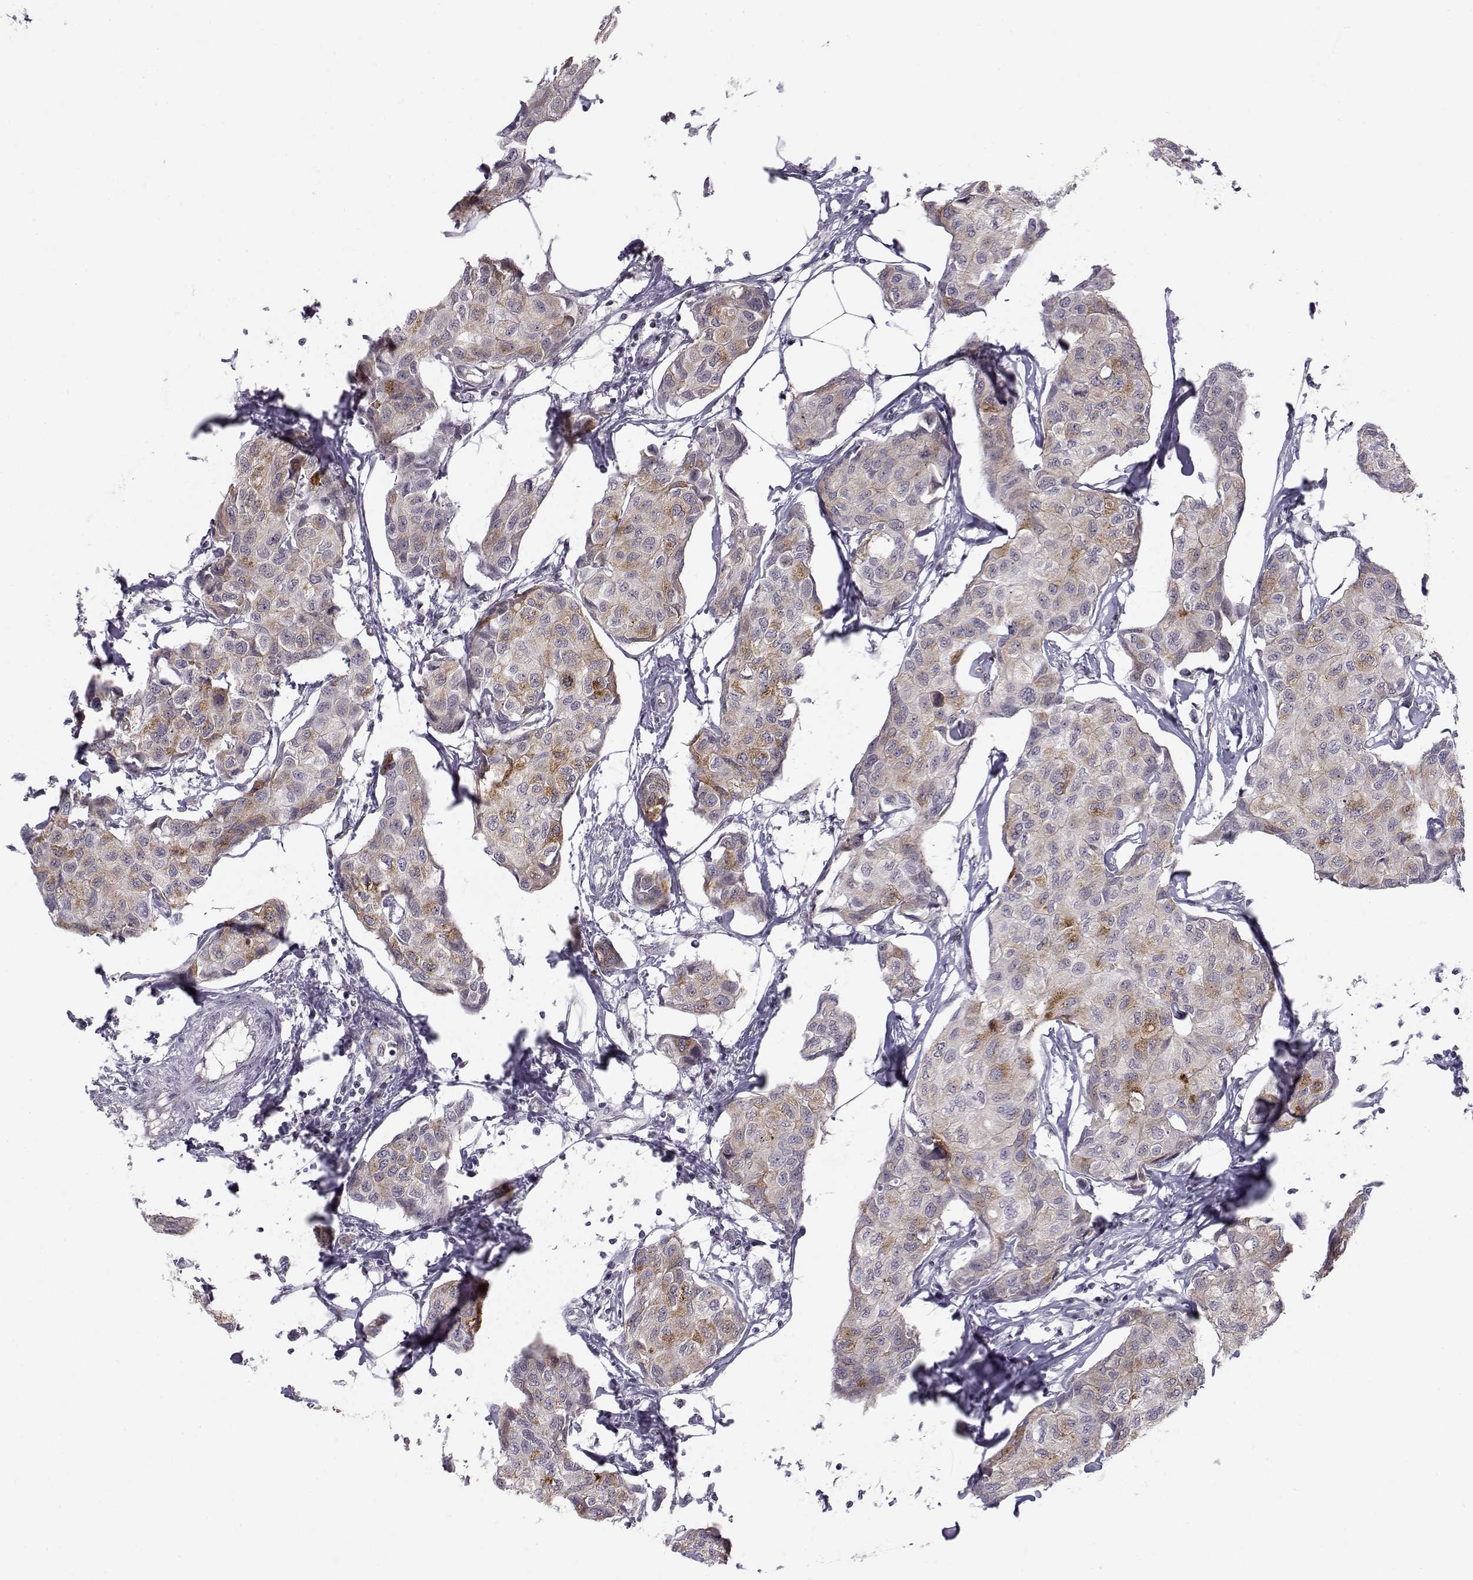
{"staining": {"intensity": "moderate", "quantity": "25%-75%", "location": "cytoplasmic/membranous"}, "tissue": "breast cancer", "cell_type": "Tumor cells", "image_type": "cancer", "snomed": [{"axis": "morphology", "description": "Duct carcinoma"}, {"axis": "topography", "description": "Breast"}], "caption": "The immunohistochemical stain shows moderate cytoplasmic/membranous positivity in tumor cells of breast cancer tissue.", "gene": "KIF13B", "patient": {"sex": "female", "age": 80}}